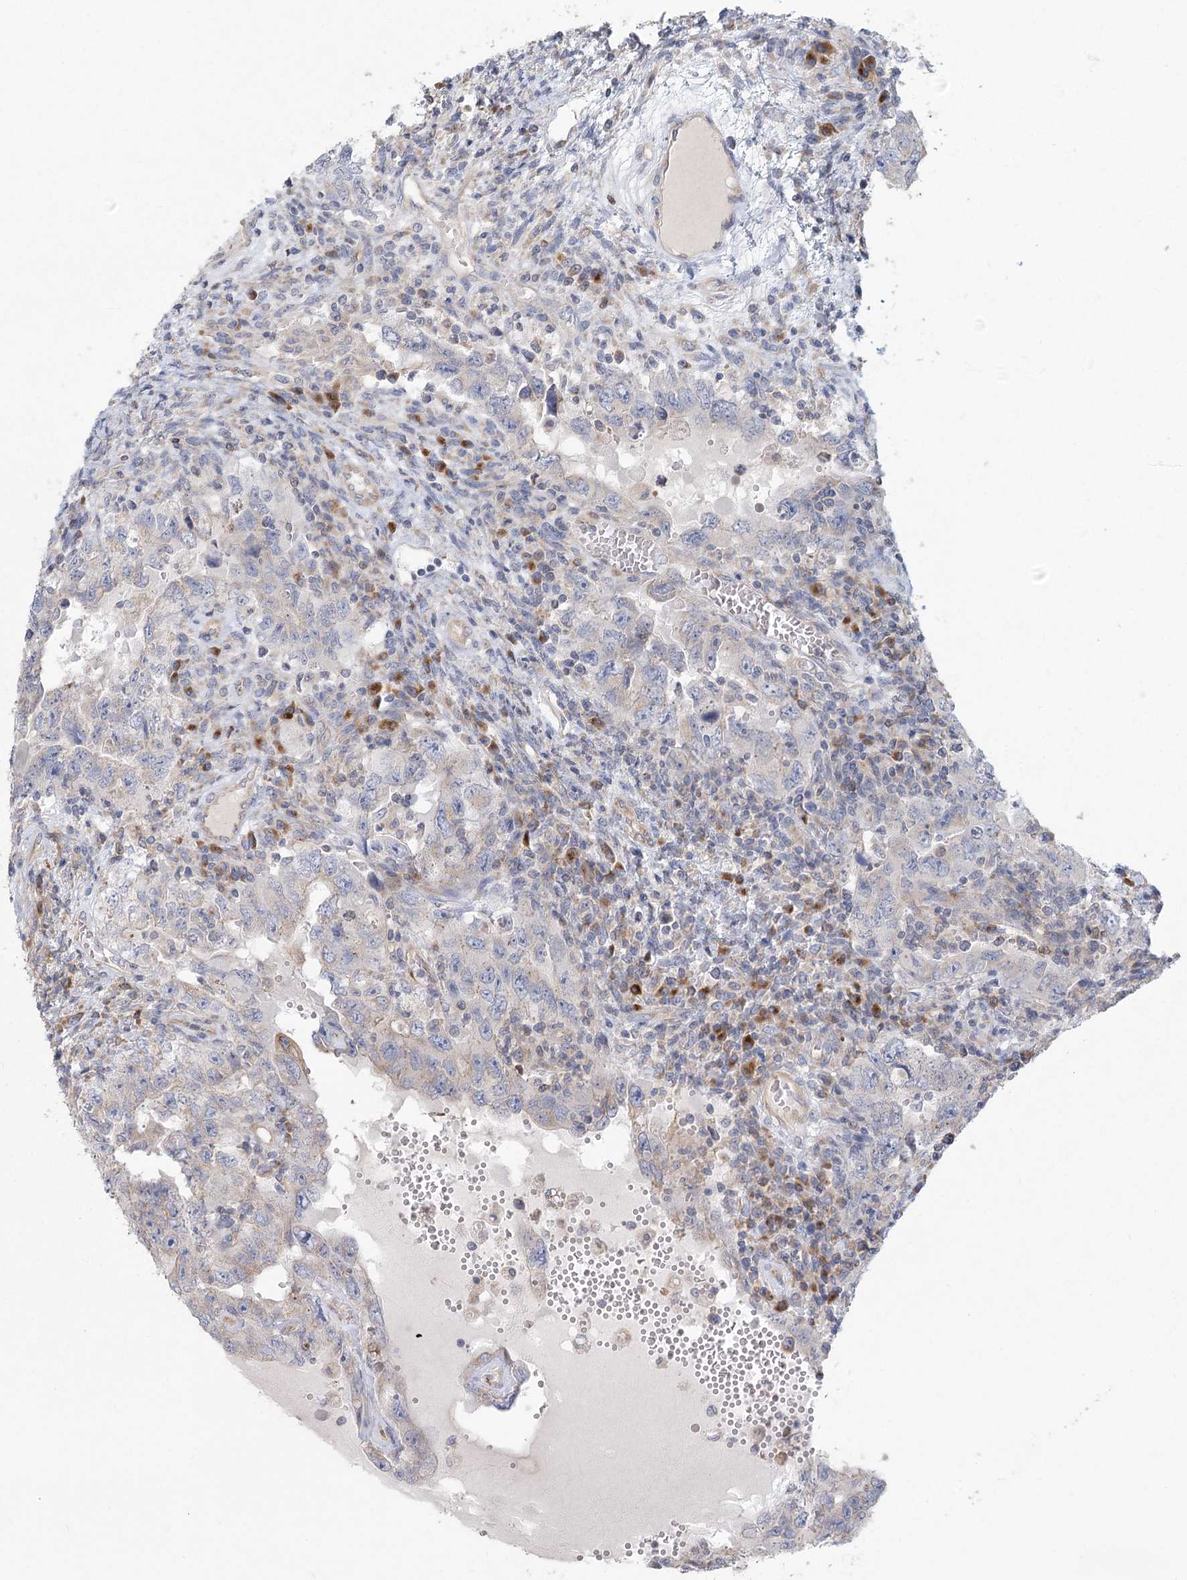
{"staining": {"intensity": "negative", "quantity": "none", "location": "none"}, "tissue": "testis cancer", "cell_type": "Tumor cells", "image_type": "cancer", "snomed": [{"axis": "morphology", "description": "Carcinoma, Embryonal, NOS"}, {"axis": "topography", "description": "Testis"}], "caption": "The photomicrograph shows no staining of tumor cells in embryonal carcinoma (testis).", "gene": "CNTLN", "patient": {"sex": "male", "age": 26}}